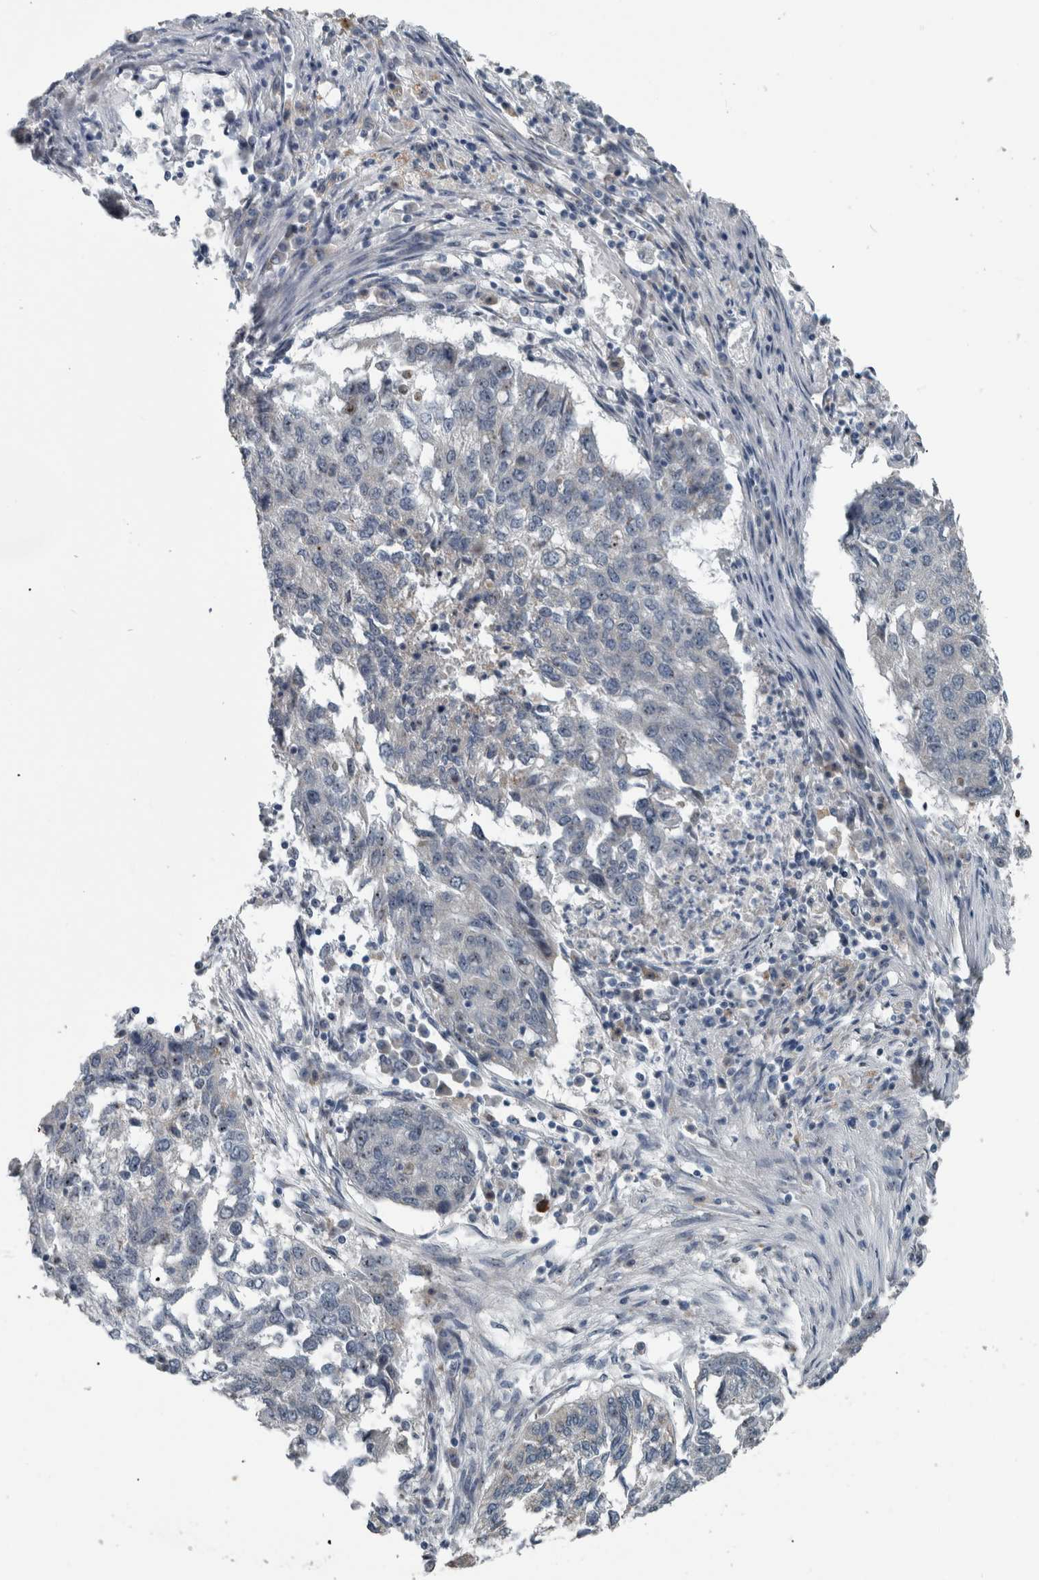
{"staining": {"intensity": "negative", "quantity": "none", "location": "none"}, "tissue": "lung cancer", "cell_type": "Tumor cells", "image_type": "cancer", "snomed": [{"axis": "morphology", "description": "Squamous cell carcinoma, NOS"}, {"axis": "topography", "description": "Lung"}], "caption": "Lung squamous cell carcinoma was stained to show a protein in brown. There is no significant staining in tumor cells. (IHC, brightfield microscopy, high magnification).", "gene": "UTP6", "patient": {"sex": "female", "age": 63}}